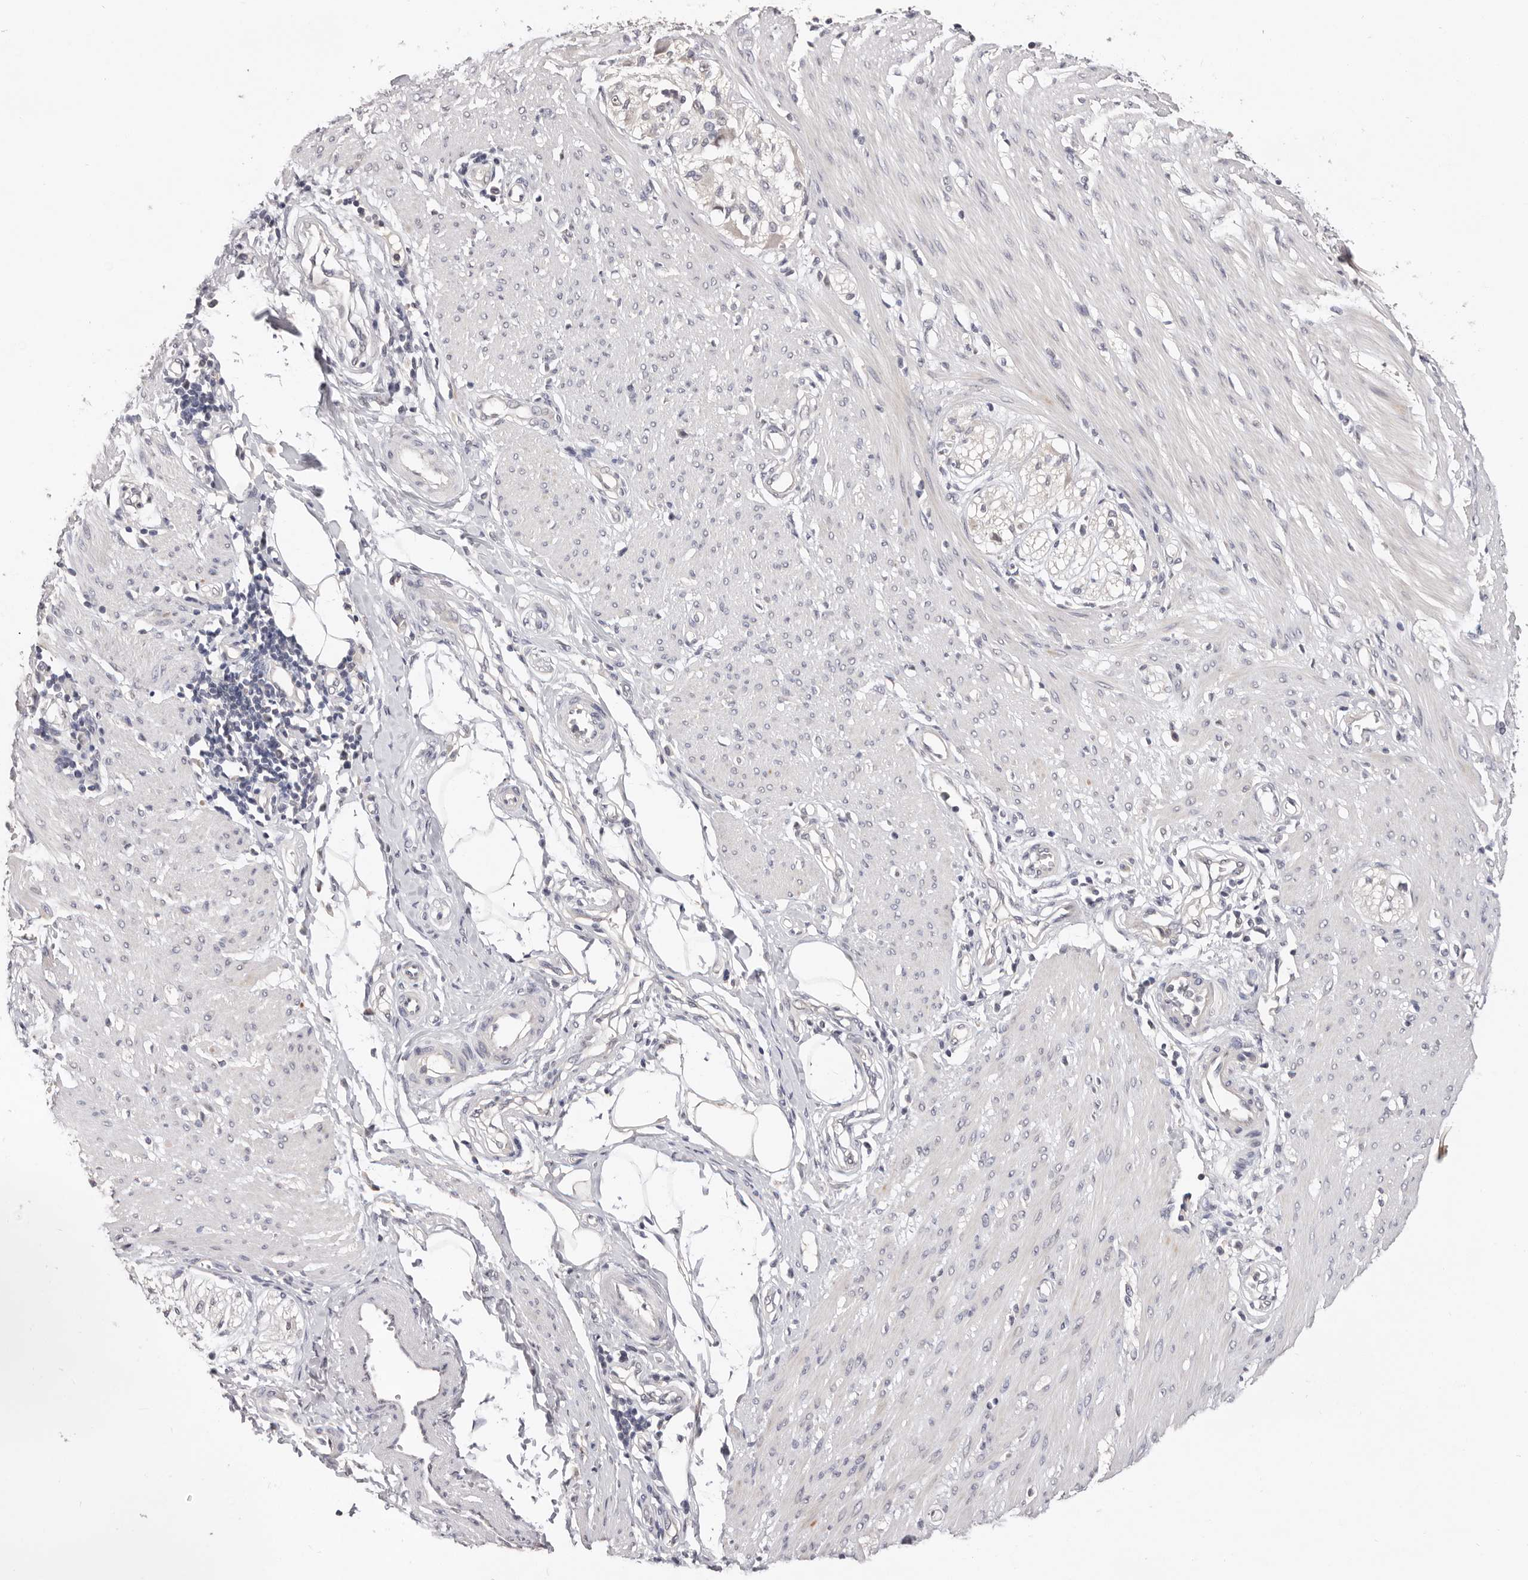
{"staining": {"intensity": "weak", "quantity": "<25%", "location": "cytoplasmic/membranous"}, "tissue": "smooth muscle", "cell_type": "Smooth muscle cells", "image_type": "normal", "snomed": [{"axis": "morphology", "description": "Normal tissue, NOS"}, {"axis": "morphology", "description": "Adenocarcinoma, NOS"}, {"axis": "topography", "description": "Colon"}, {"axis": "topography", "description": "Peripheral nerve tissue"}], "caption": "Immunohistochemical staining of benign smooth muscle displays no significant staining in smooth muscle cells.", "gene": "DOP1A", "patient": {"sex": "male", "age": 14}}